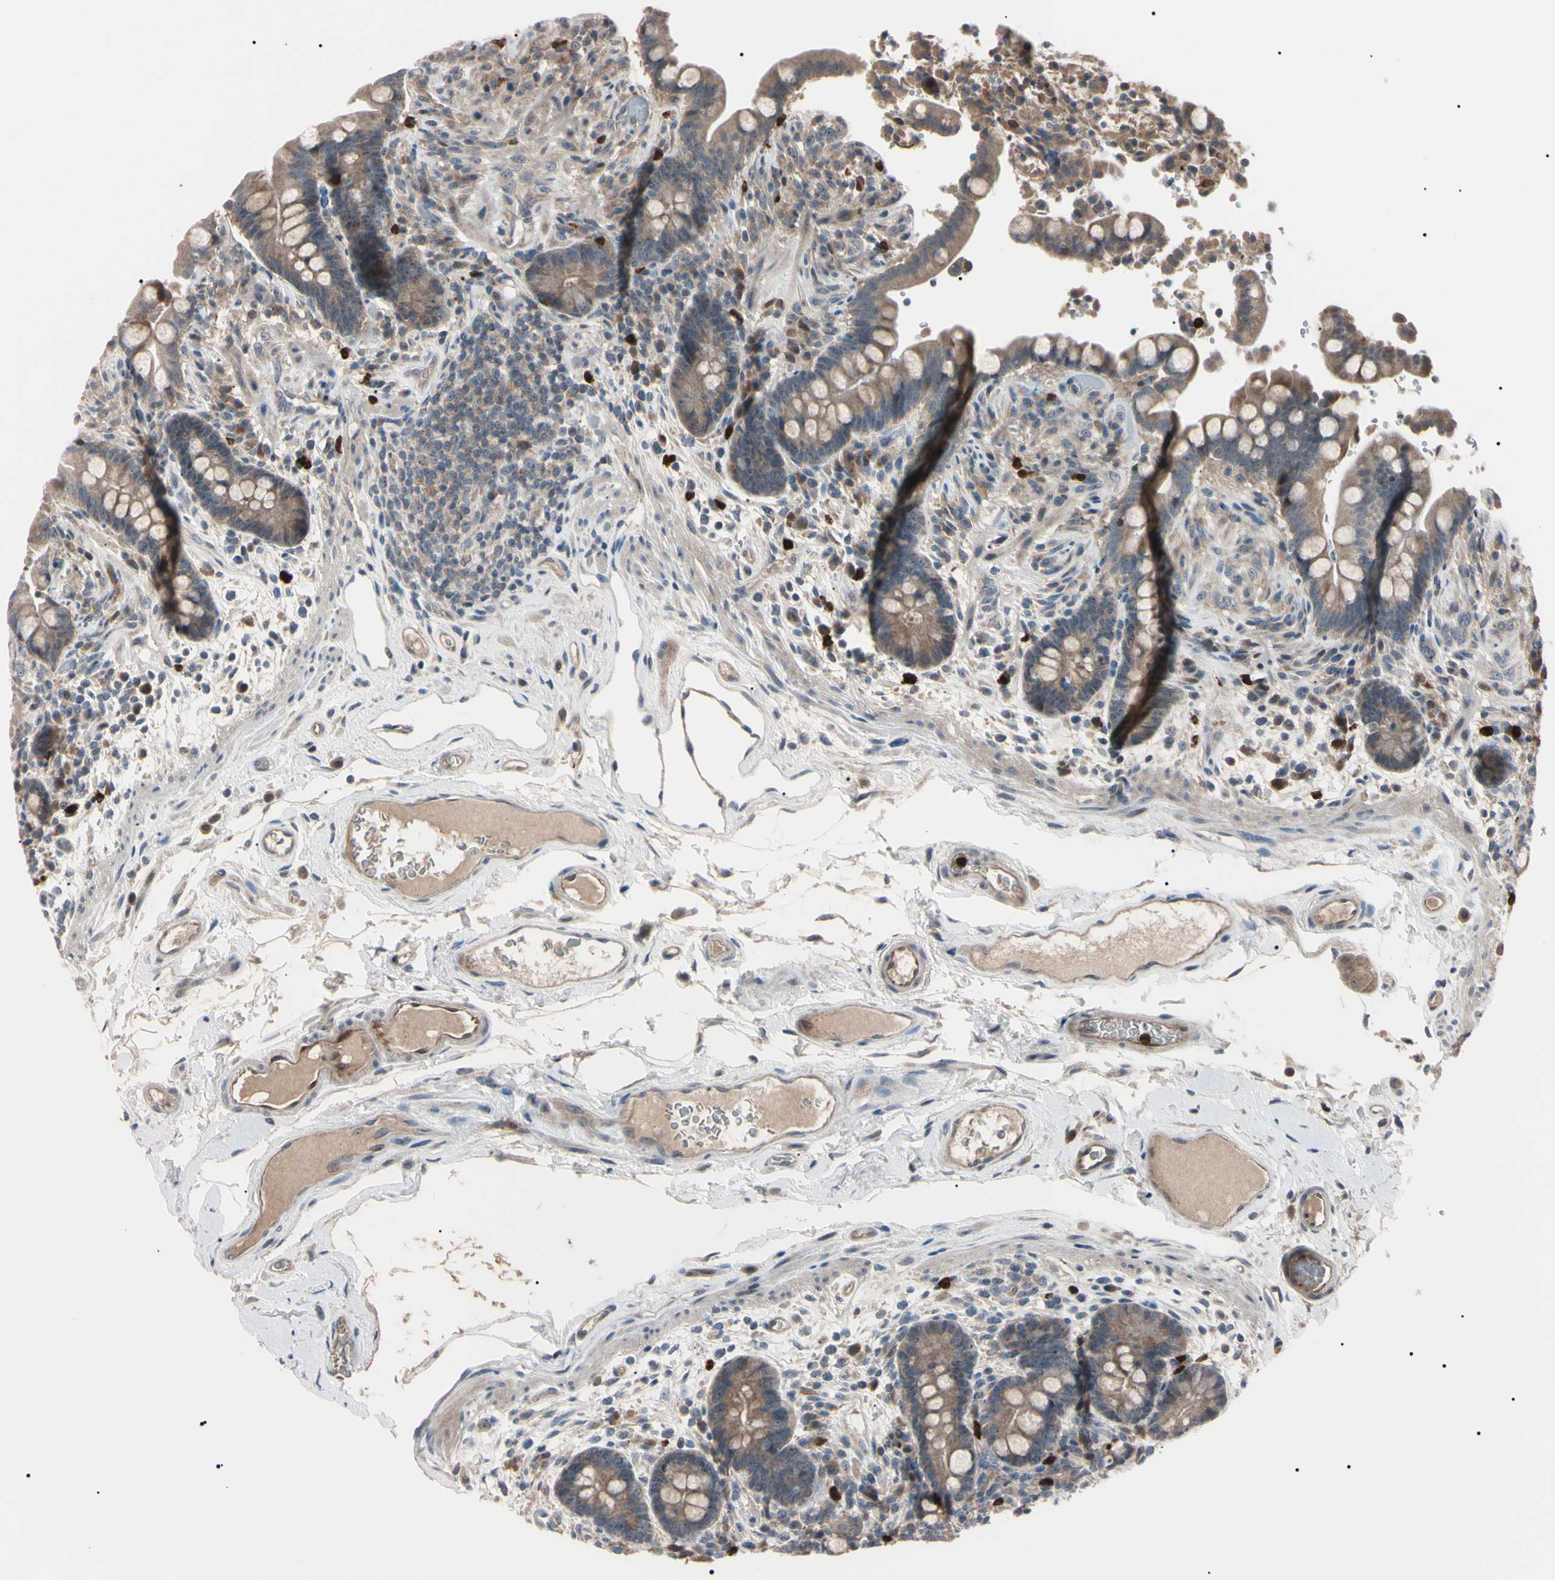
{"staining": {"intensity": "moderate", "quantity": ">75%", "location": "cytoplasmic/membranous"}, "tissue": "colon", "cell_type": "Endothelial cells", "image_type": "normal", "snomed": [{"axis": "morphology", "description": "Normal tissue, NOS"}, {"axis": "topography", "description": "Colon"}], "caption": "Endothelial cells reveal medium levels of moderate cytoplasmic/membranous positivity in approximately >75% of cells in benign colon.", "gene": "TRAF5", "patient": {"sex": "male", "age": 73}}